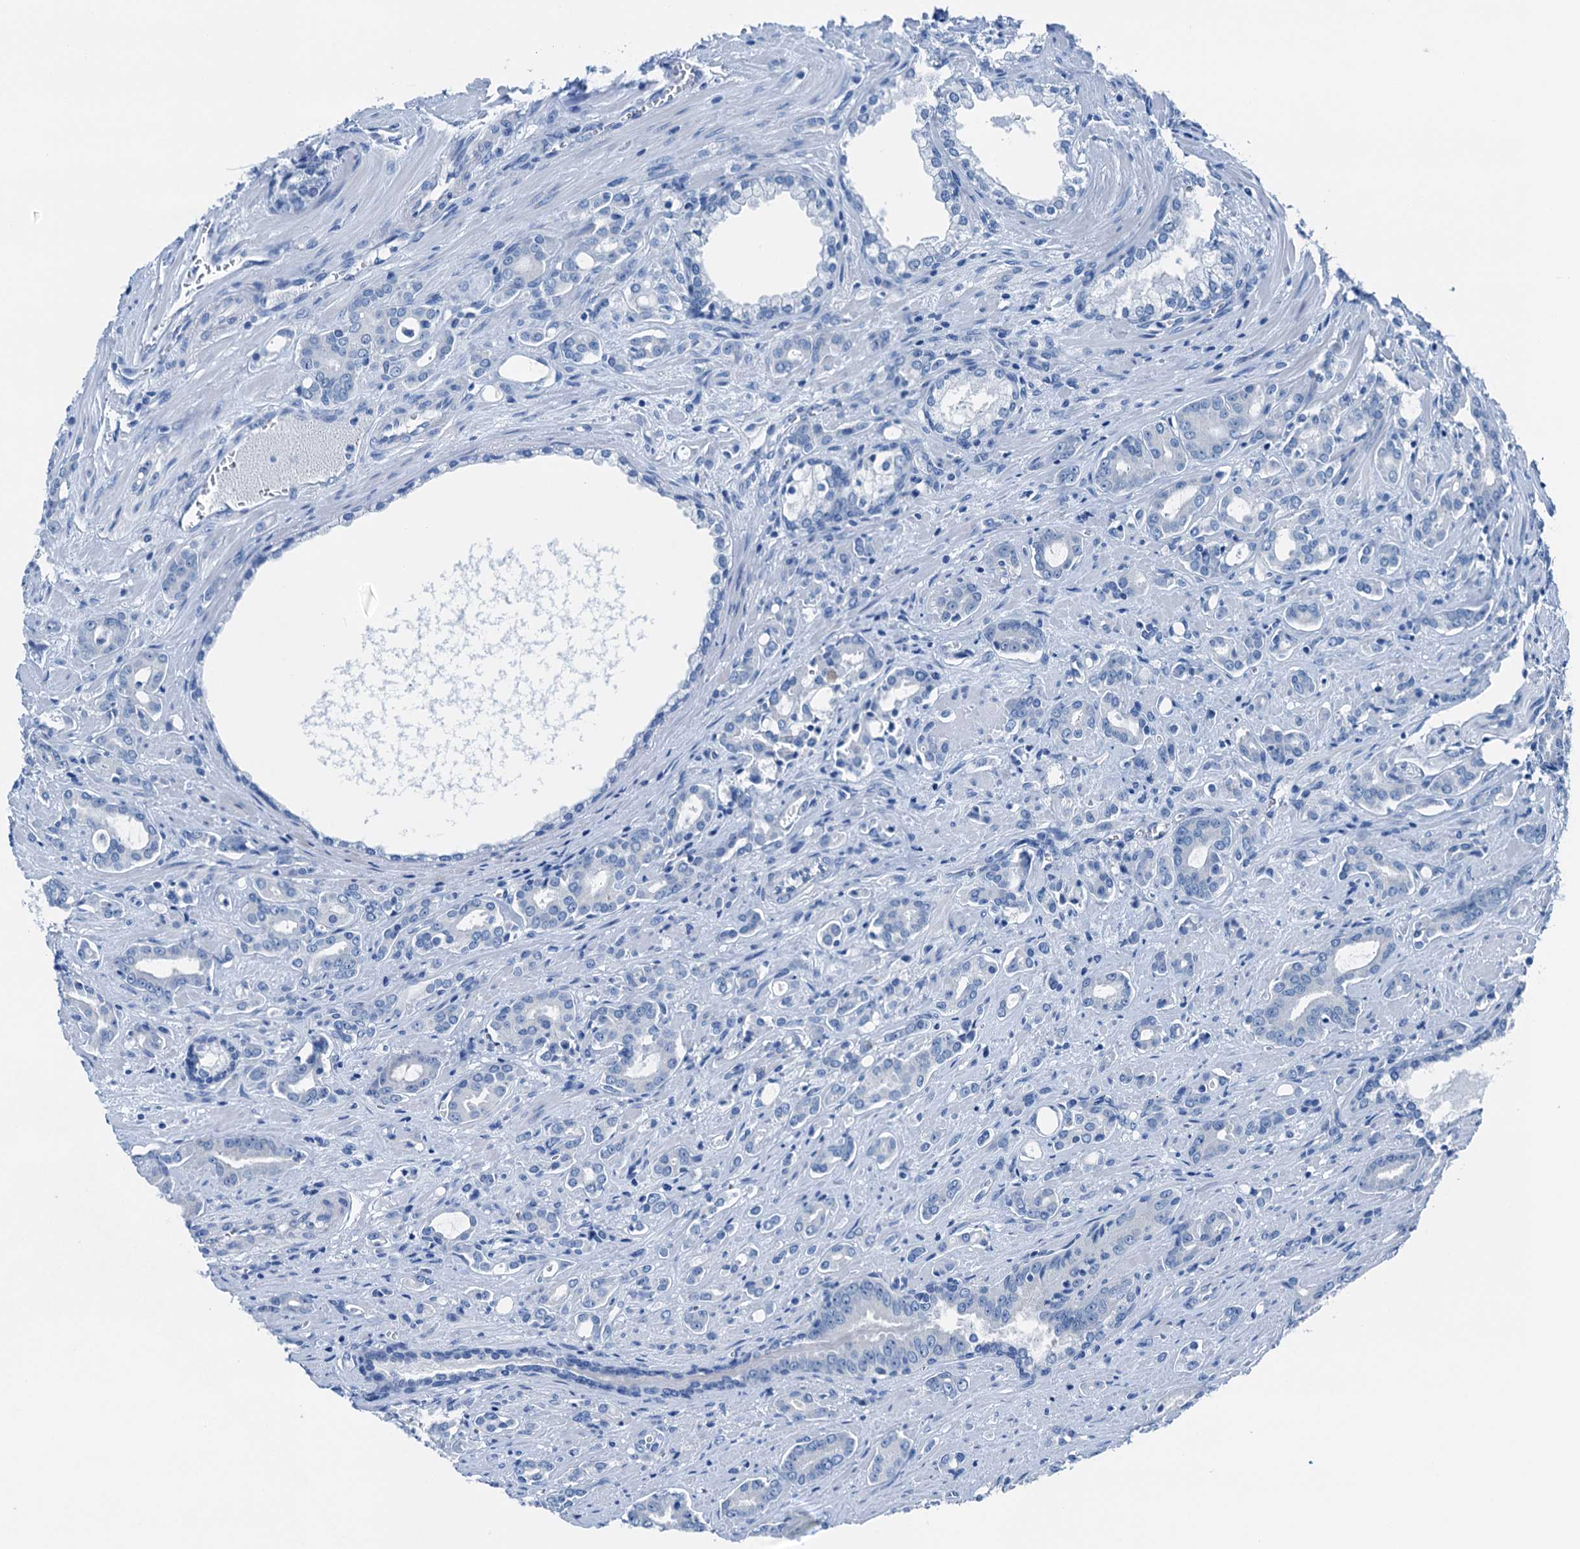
{"staining": {"intensity": "negative", "quantity": "none", "location": "none"}, "tissue": "prostate cancer", "cell_type": "Tumor cells", "image_type": "cancer", "snomed": [{"axis": "morphology", "description": "Adenocarcinoma, High grade"}, {"axis": "topography", "description": "Prostate"}], "caption": "Immunohistochemistry (IHC) photomicrograph of neoplastic tissue: prostate cancer stained with DAB (3,3'-diaminobenzidine) reveals no significant protein positivity in tumor cells.", "gene": "CBLN3", "patient": {"sex": "male", "age": 72}}